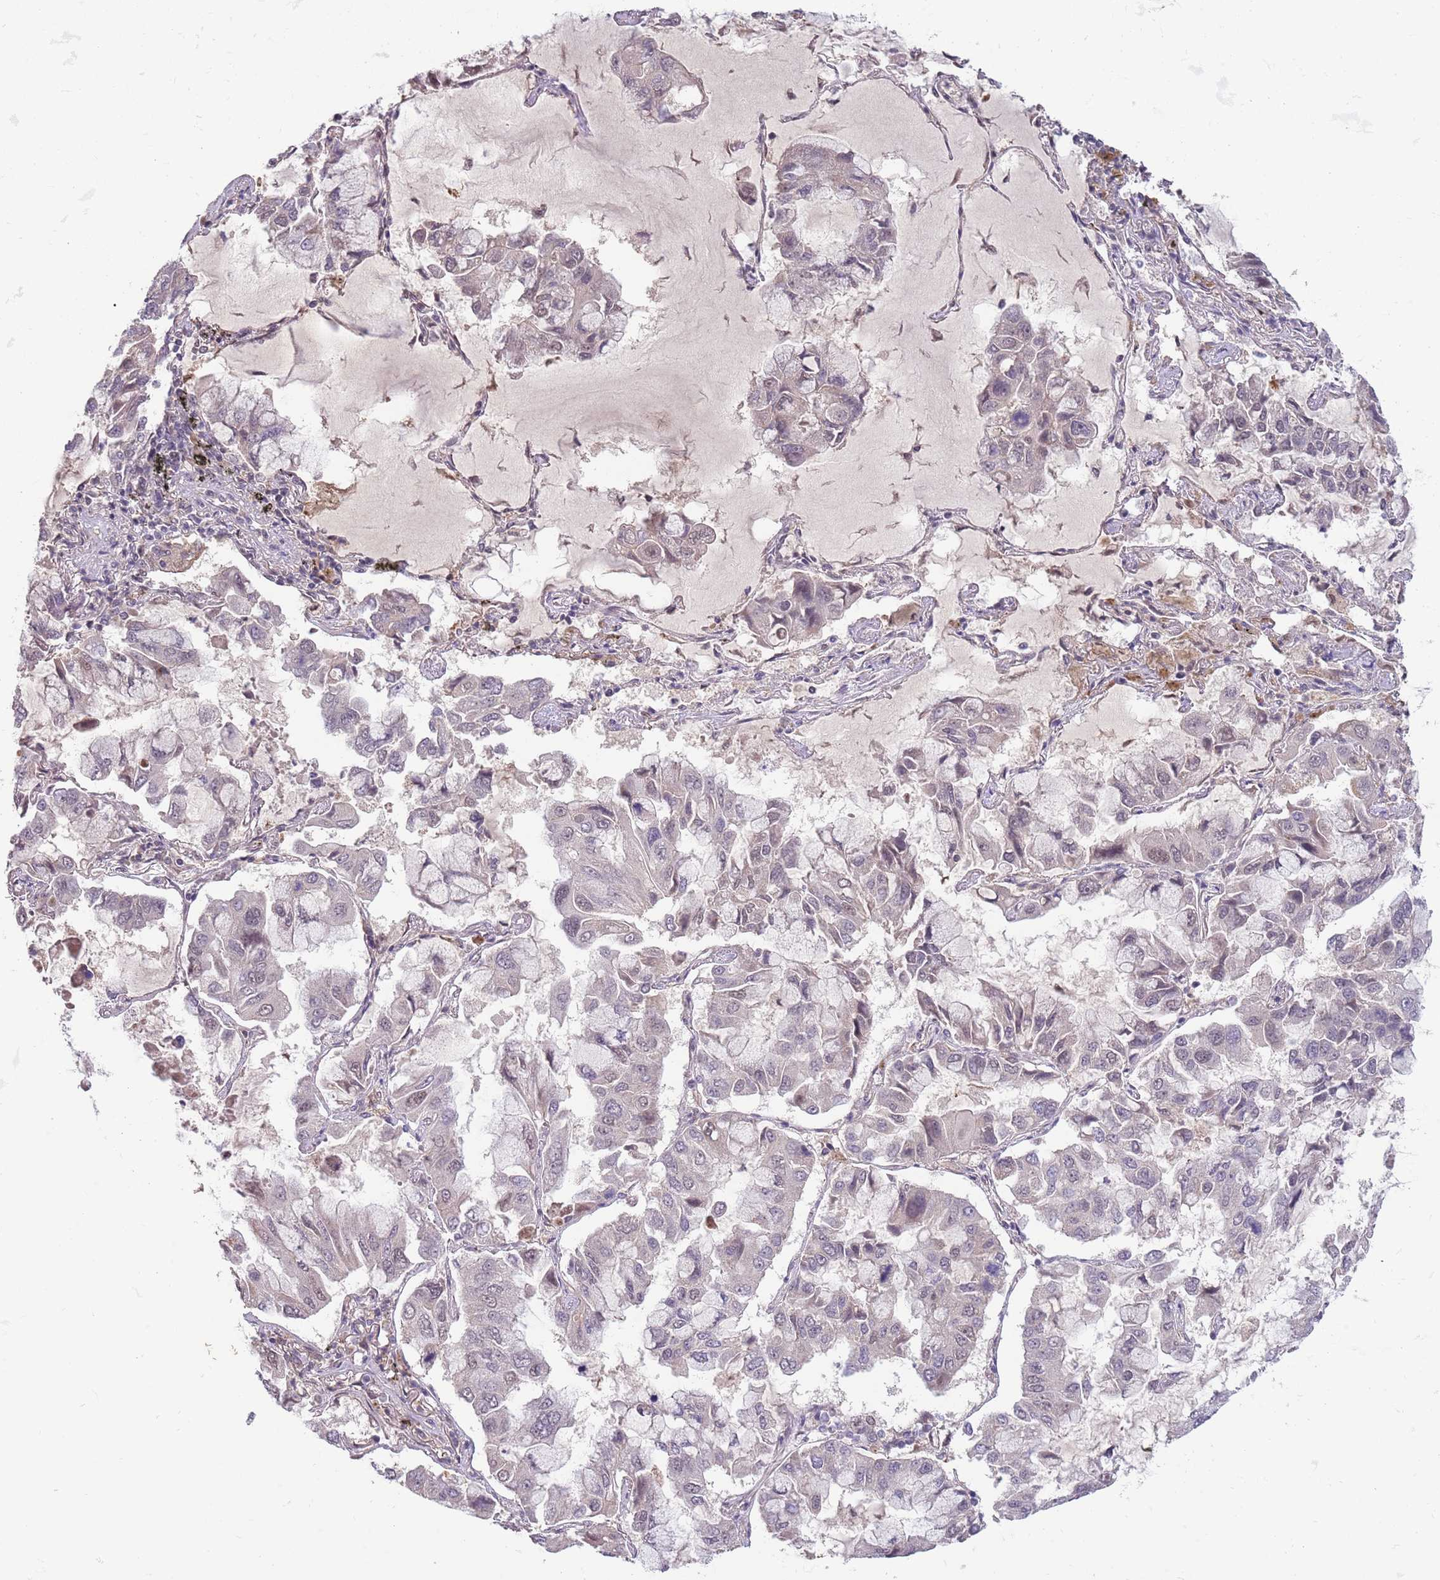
{"staining": {"intensity": "negative", "quantity": "none", "location": "none"}, "tissue": "lung cancer", "cell_type": "Tumor cells", "image_type": "cancer", "snomed": [{"axis": "morphology", "description": "Adenocarcinoma, NOS"}, {"axis": "topography", "description": "Lung"}], "caption": "An IHC micrograph of adenocarcinoma (lung) is shown. There is no staining in tumor cells of adenocarcinoma (lung).", "gene": "ZBTB7A", "patient": {"sex": "male", "age": 64}}